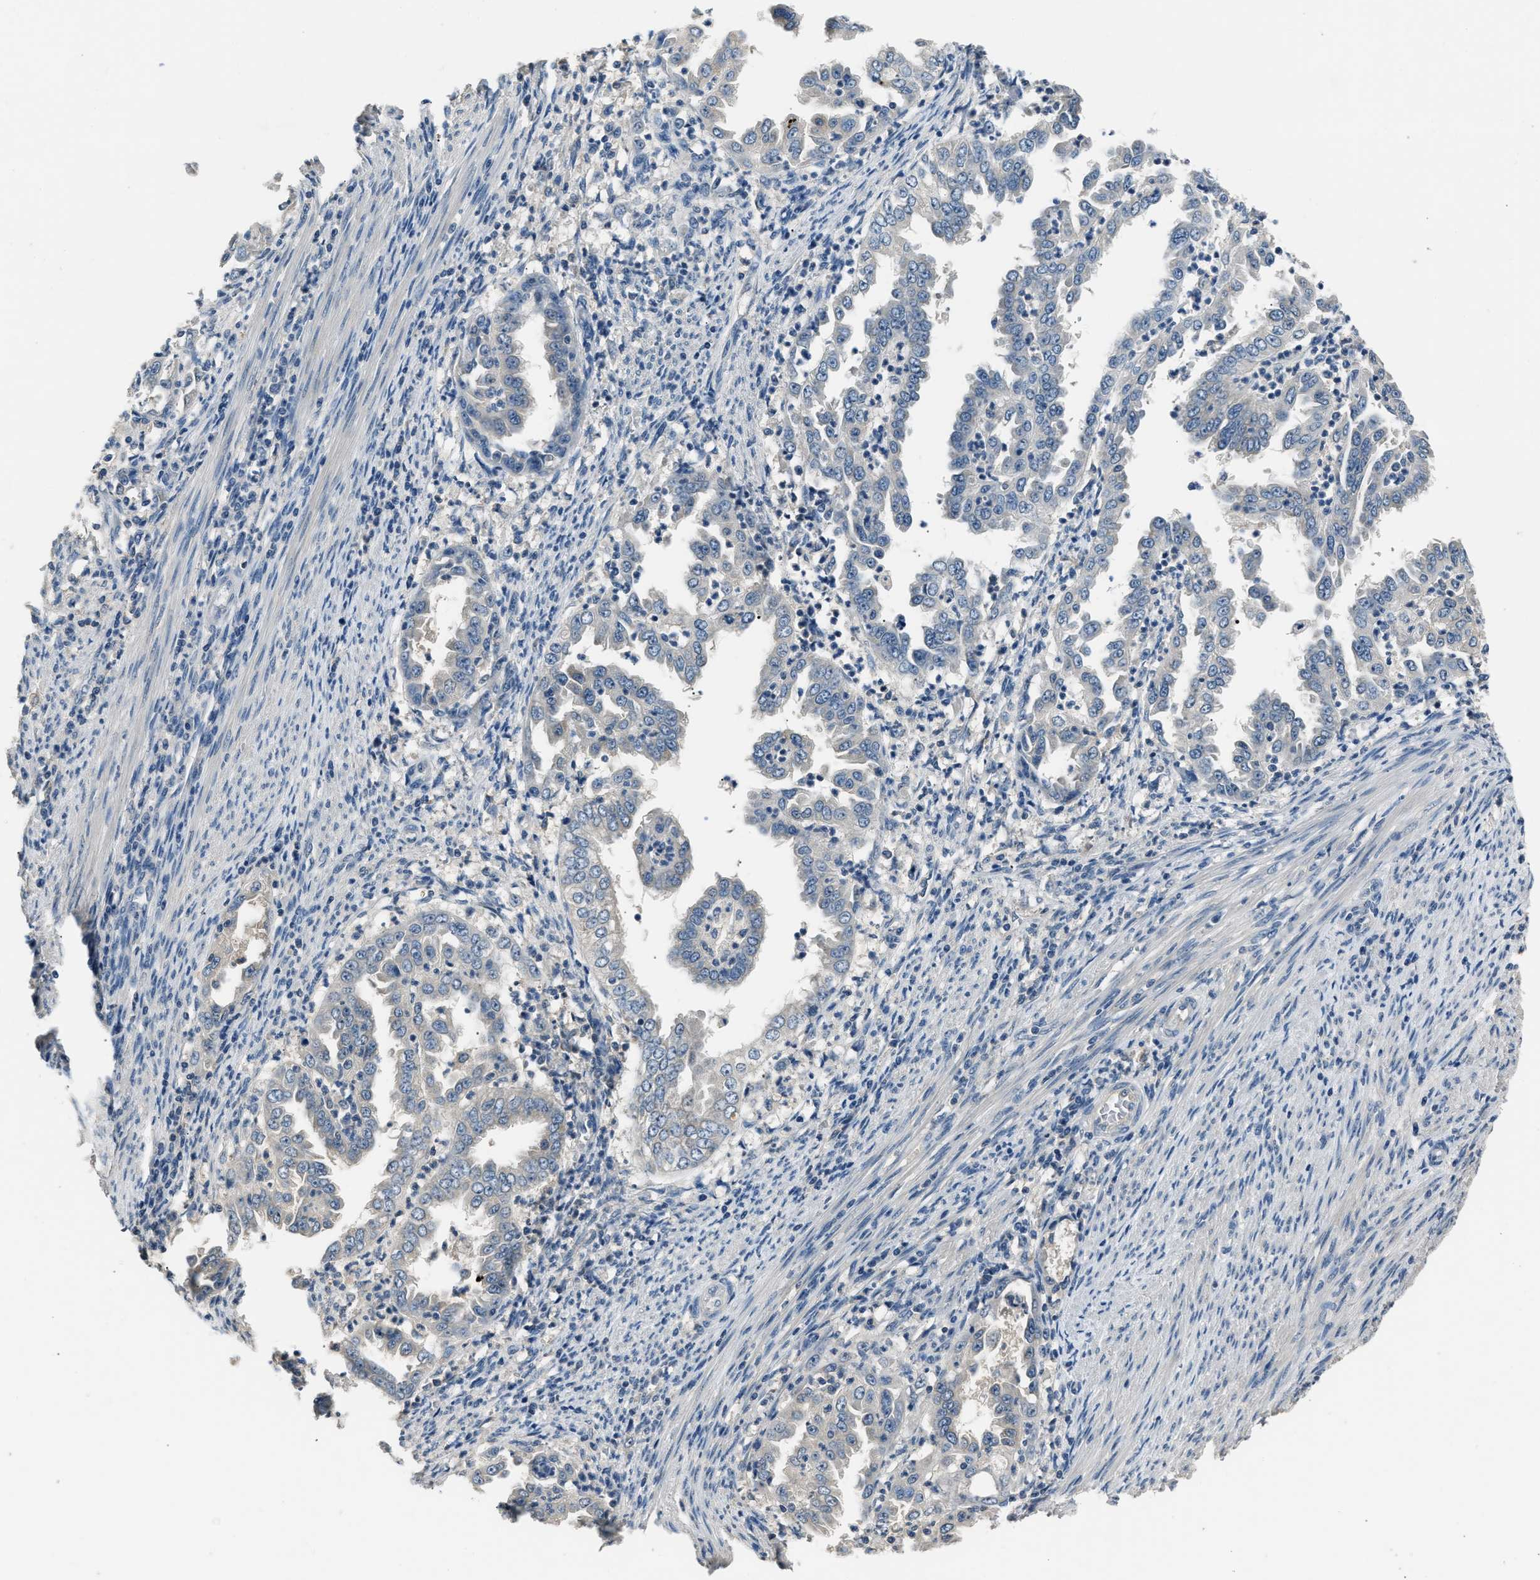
{"staining": {"intensity": "negative", "quantity": "none", "location": "none"}, "tissue": "endometrial cancer", "cell_type": "Tumor cells", "image_type": "cancer", "snomed": [{"axis": "morphology", "description": "Adenocarcinoma, NOS"}, {"axis": "topography", "description": "Endometrium"}], "caption": "The photomicrograph exhibits no significant staining in tumor cells of endometrial cancer (adenocarcinoma). The staining is performed using DAB (3,3'-diaminobenzidine) brown chromogen with nuclei counter-stained in using hematoxylin.", "gene": "INHA", "patient": {"sex": "female", "age": 85}}